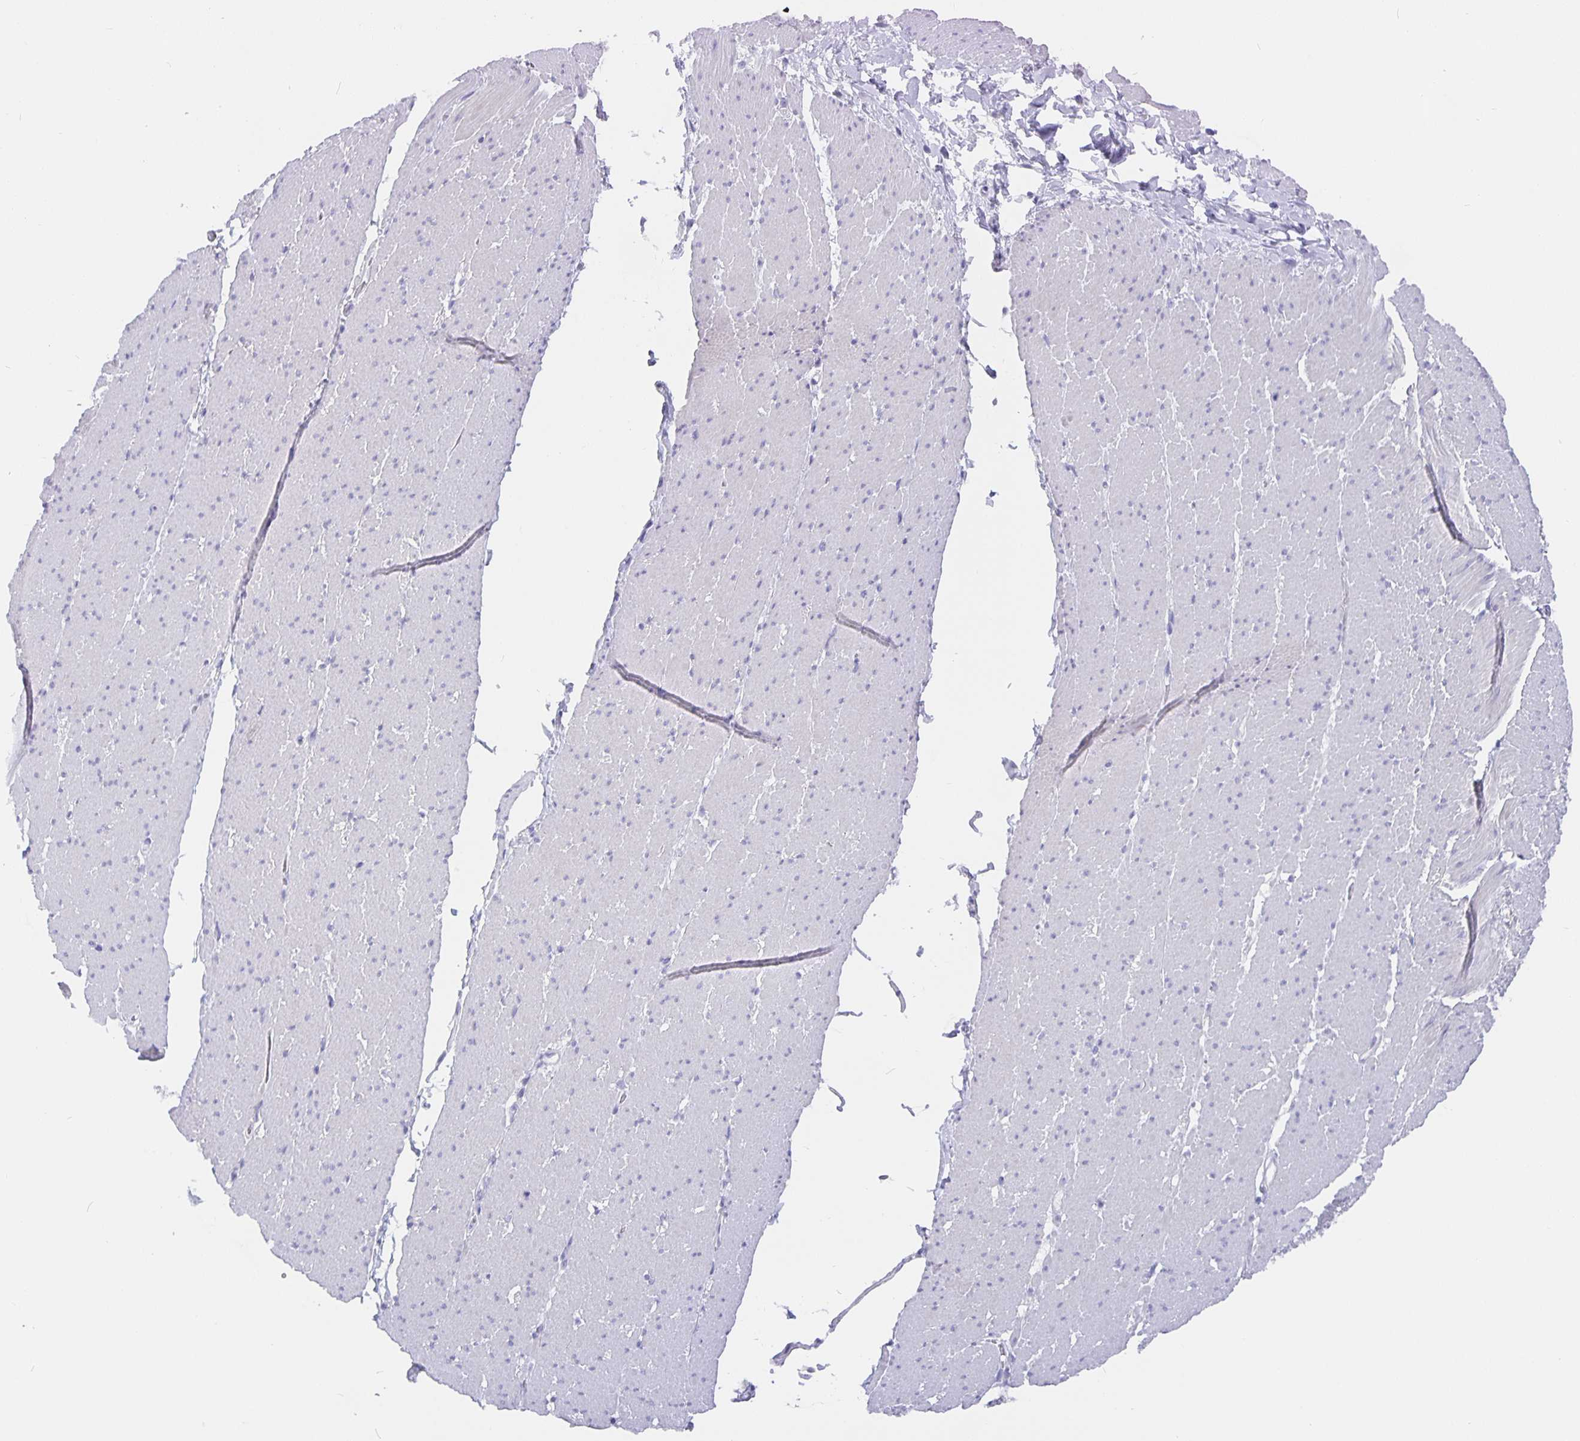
{"staining": {"intensity": "negative", "quantity": "none", "location": "none"}, "tissue": "smooth muscle", "cell_type": "Smooth muscle cells", "image_type": "normal", "snomed": [{"axis": "morphology", "description": "Normal tissue, NOS"}, {"axis": "topography", "description": "Smooth muscle"}, {"axis": "topography", "description": "Rectum"}], "caption": "Smooth muscle stained for a protein using immunohistochemistry (IHC) exhibits no positivity smooth muscle cells.", "gene": "CFAP74", "patient": {"sex": "male", "age": 53}}